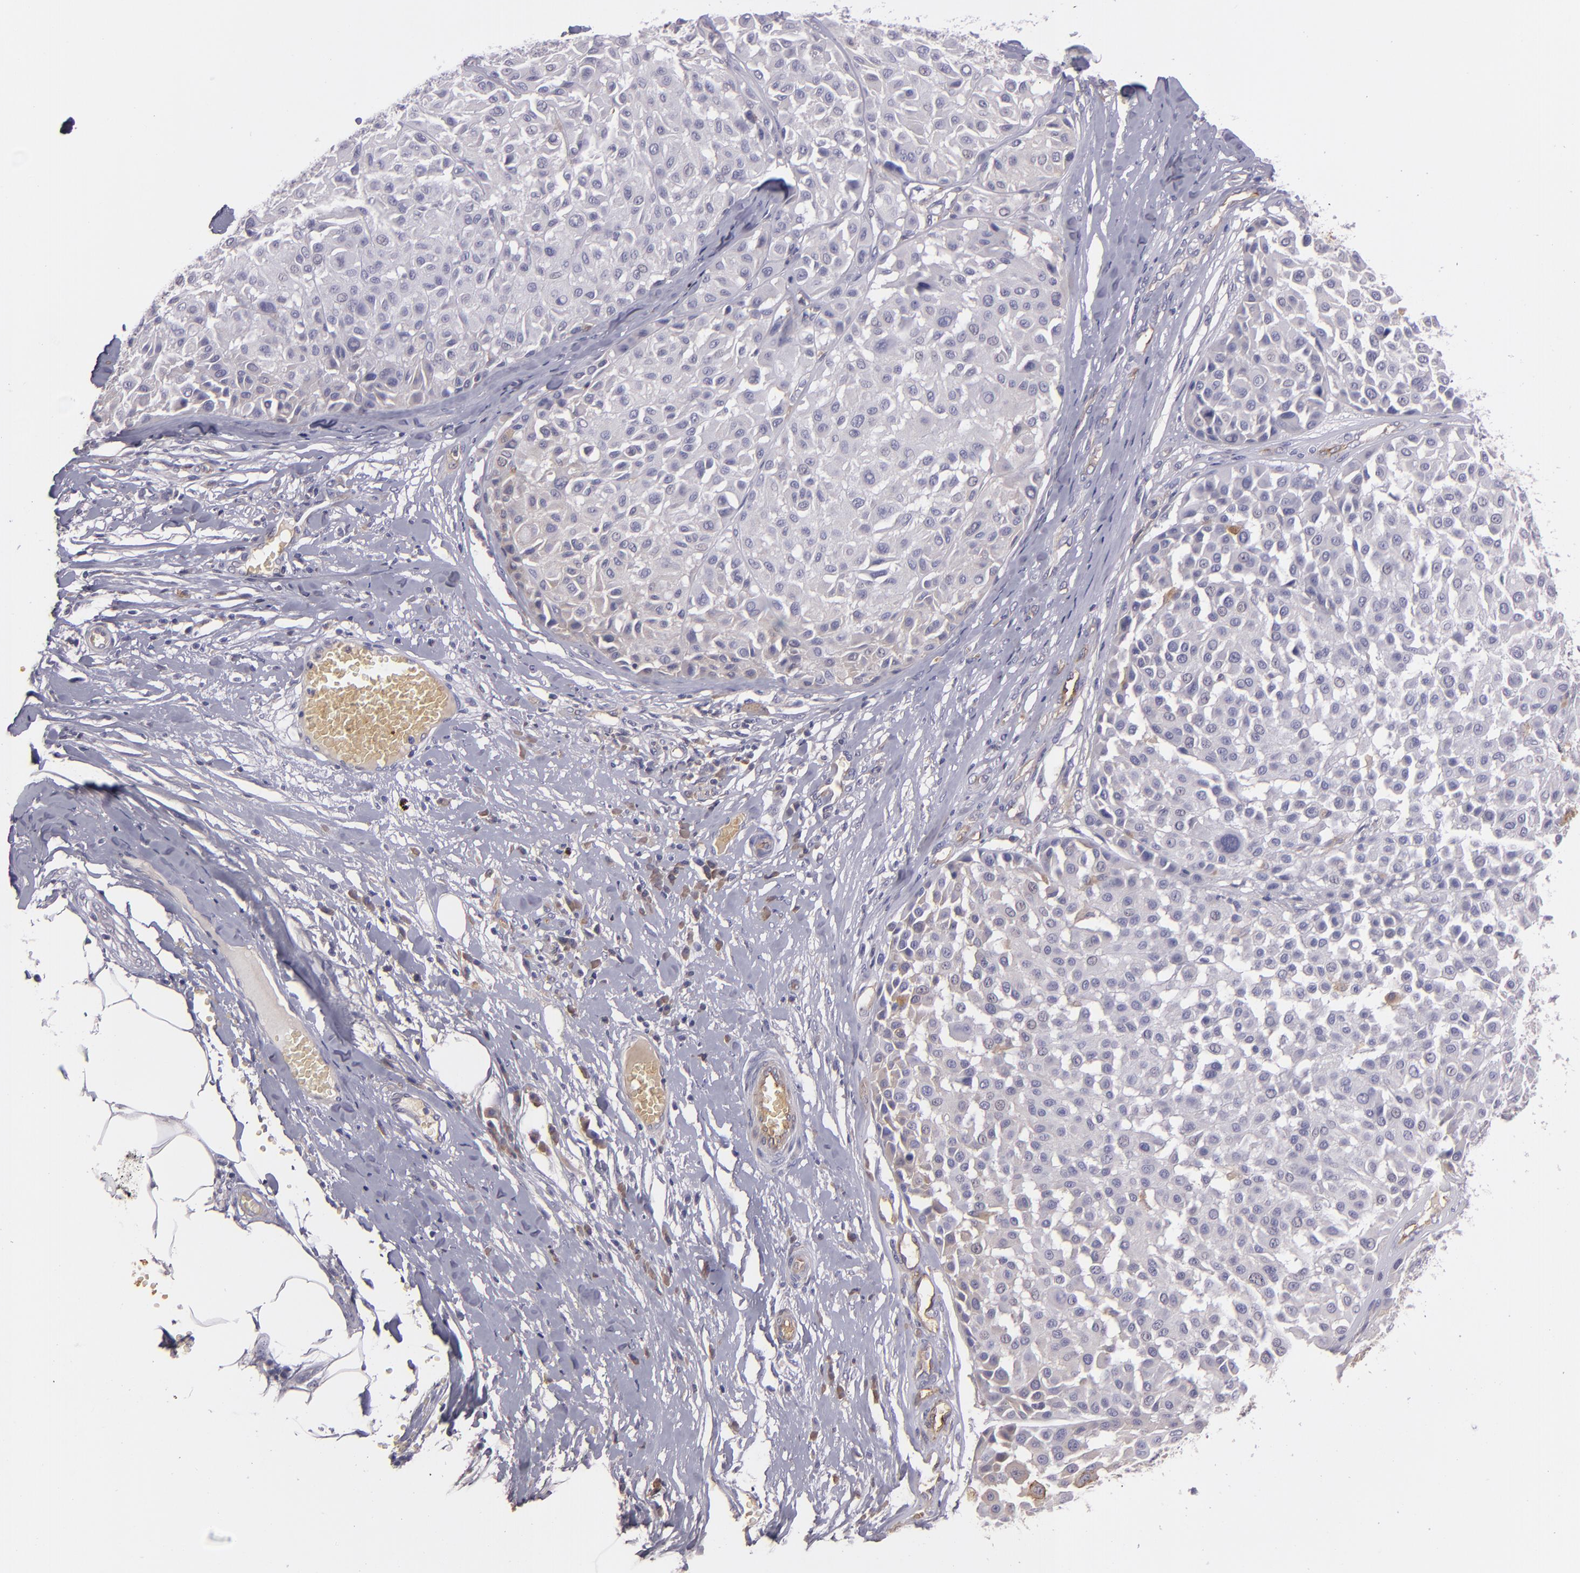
{"staining": {"intensity": "negative", "quantity": "none", "location": "none"}, "tissue": "melanoma", "cell_type": "Tumor cells", "image_type": "cancer", "snomed": [{"axis": "morphology", "description": "Malignant melanoma, Metastatic site"}, {"axis": "topography", "description": "Soft tissue"}], "caption": "This is an immunohistochemistry (IHC) image of malignant melanoma (metastatic site). There is no staining in tumor cells.", "gene": "ACE", "patient": {"sex": "male", "age": 41}}